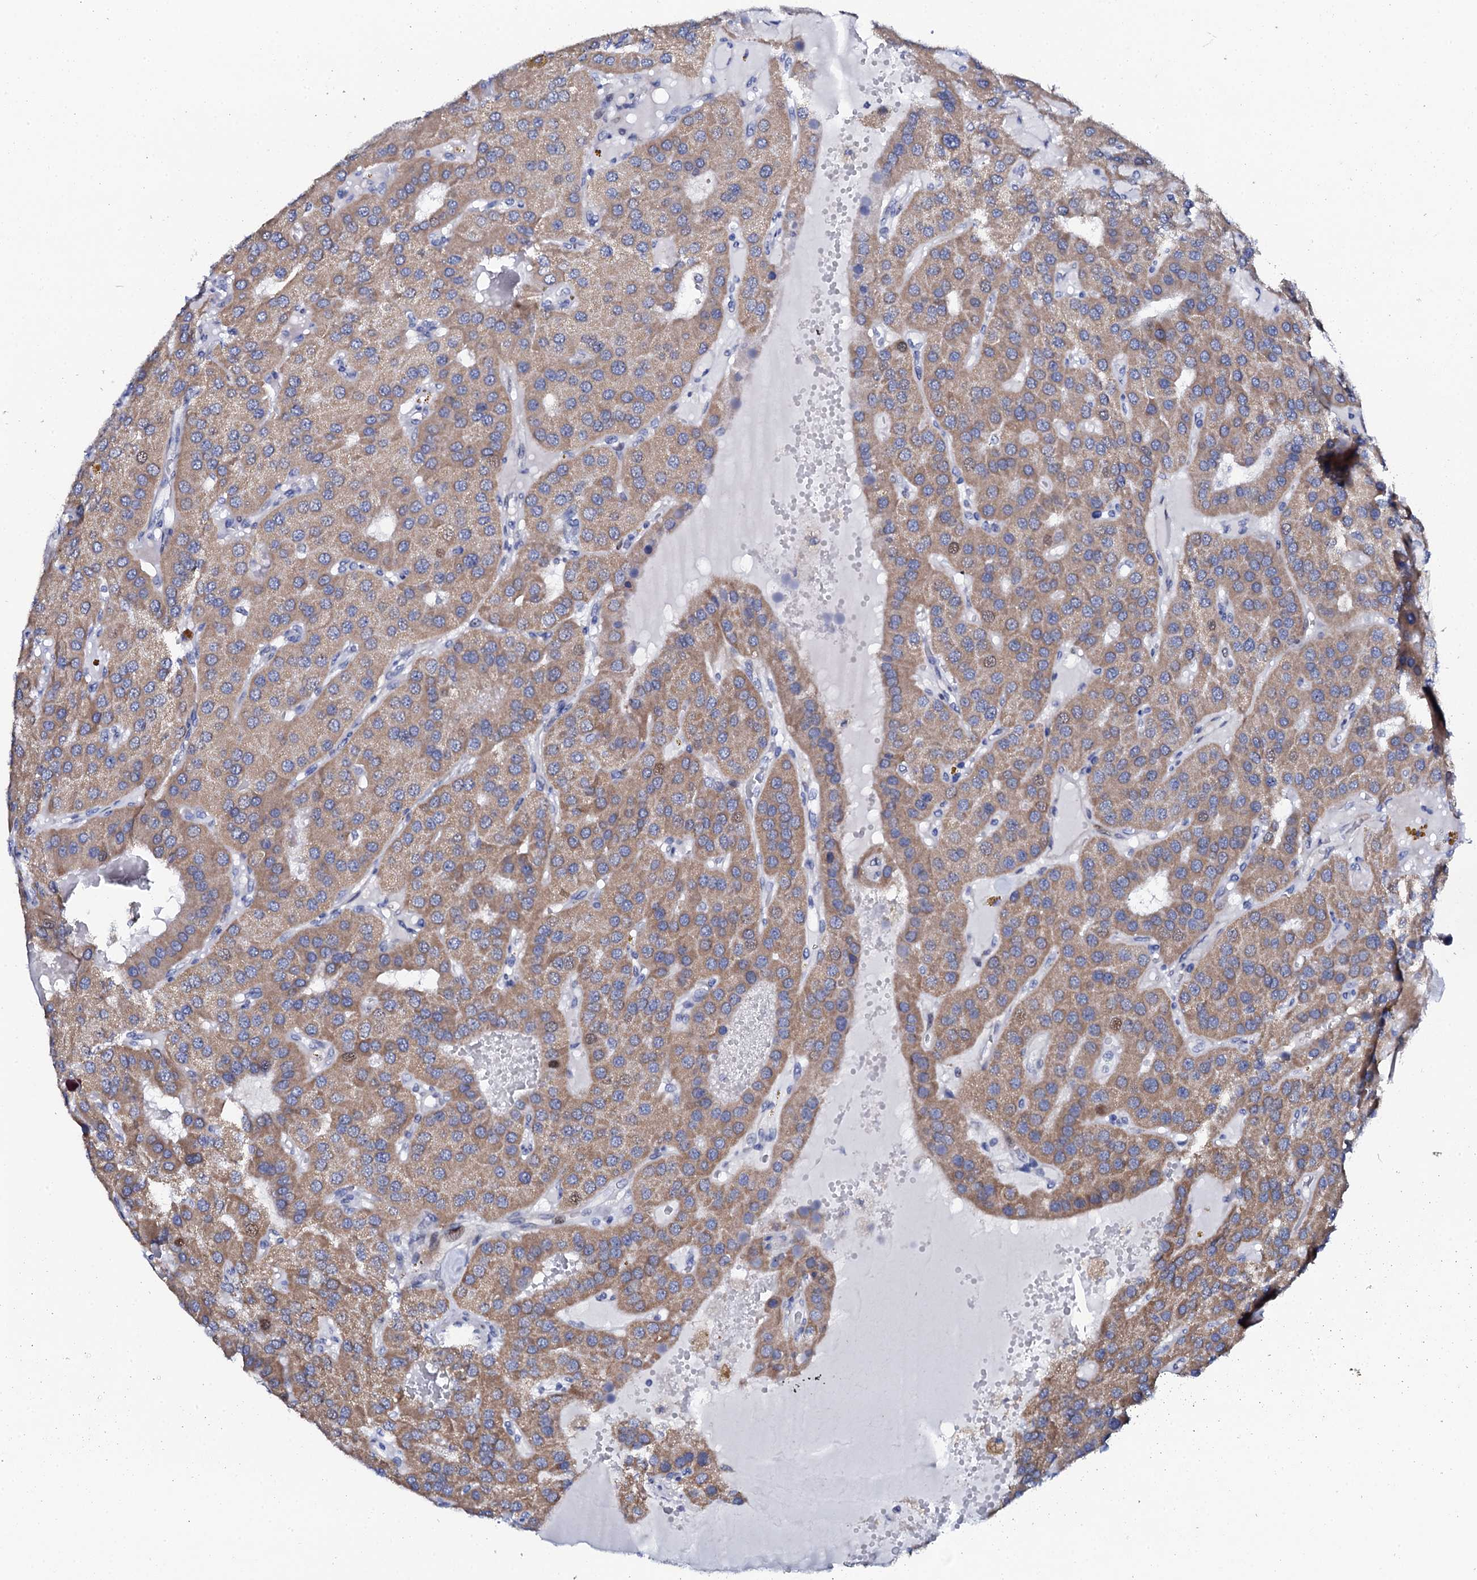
{"staining": {"intensity": "weak", "quantity": ">75%", "location": "cytoplasmic/membranous"}, "tissue": "parathyroid gland", "cell_type": "Glandular cells", "image_type": "normal", "snomed": [{"axis": "morphology", "description": "Normal tissue, NOS"}, {"axis": "morphology", "description": "Adenoma, NOS"}, {"axis": "topography", "description": "Parathyroid gland"}], "caption": "This micrograph reveals immunohistochemistry staining of benign parathyroid gland, with low weak cytoplasmic/membranous positivity in about >75% of glandular cells.", "gene": "NUDT13", "patient": {"sex": "female", "age": 86}}